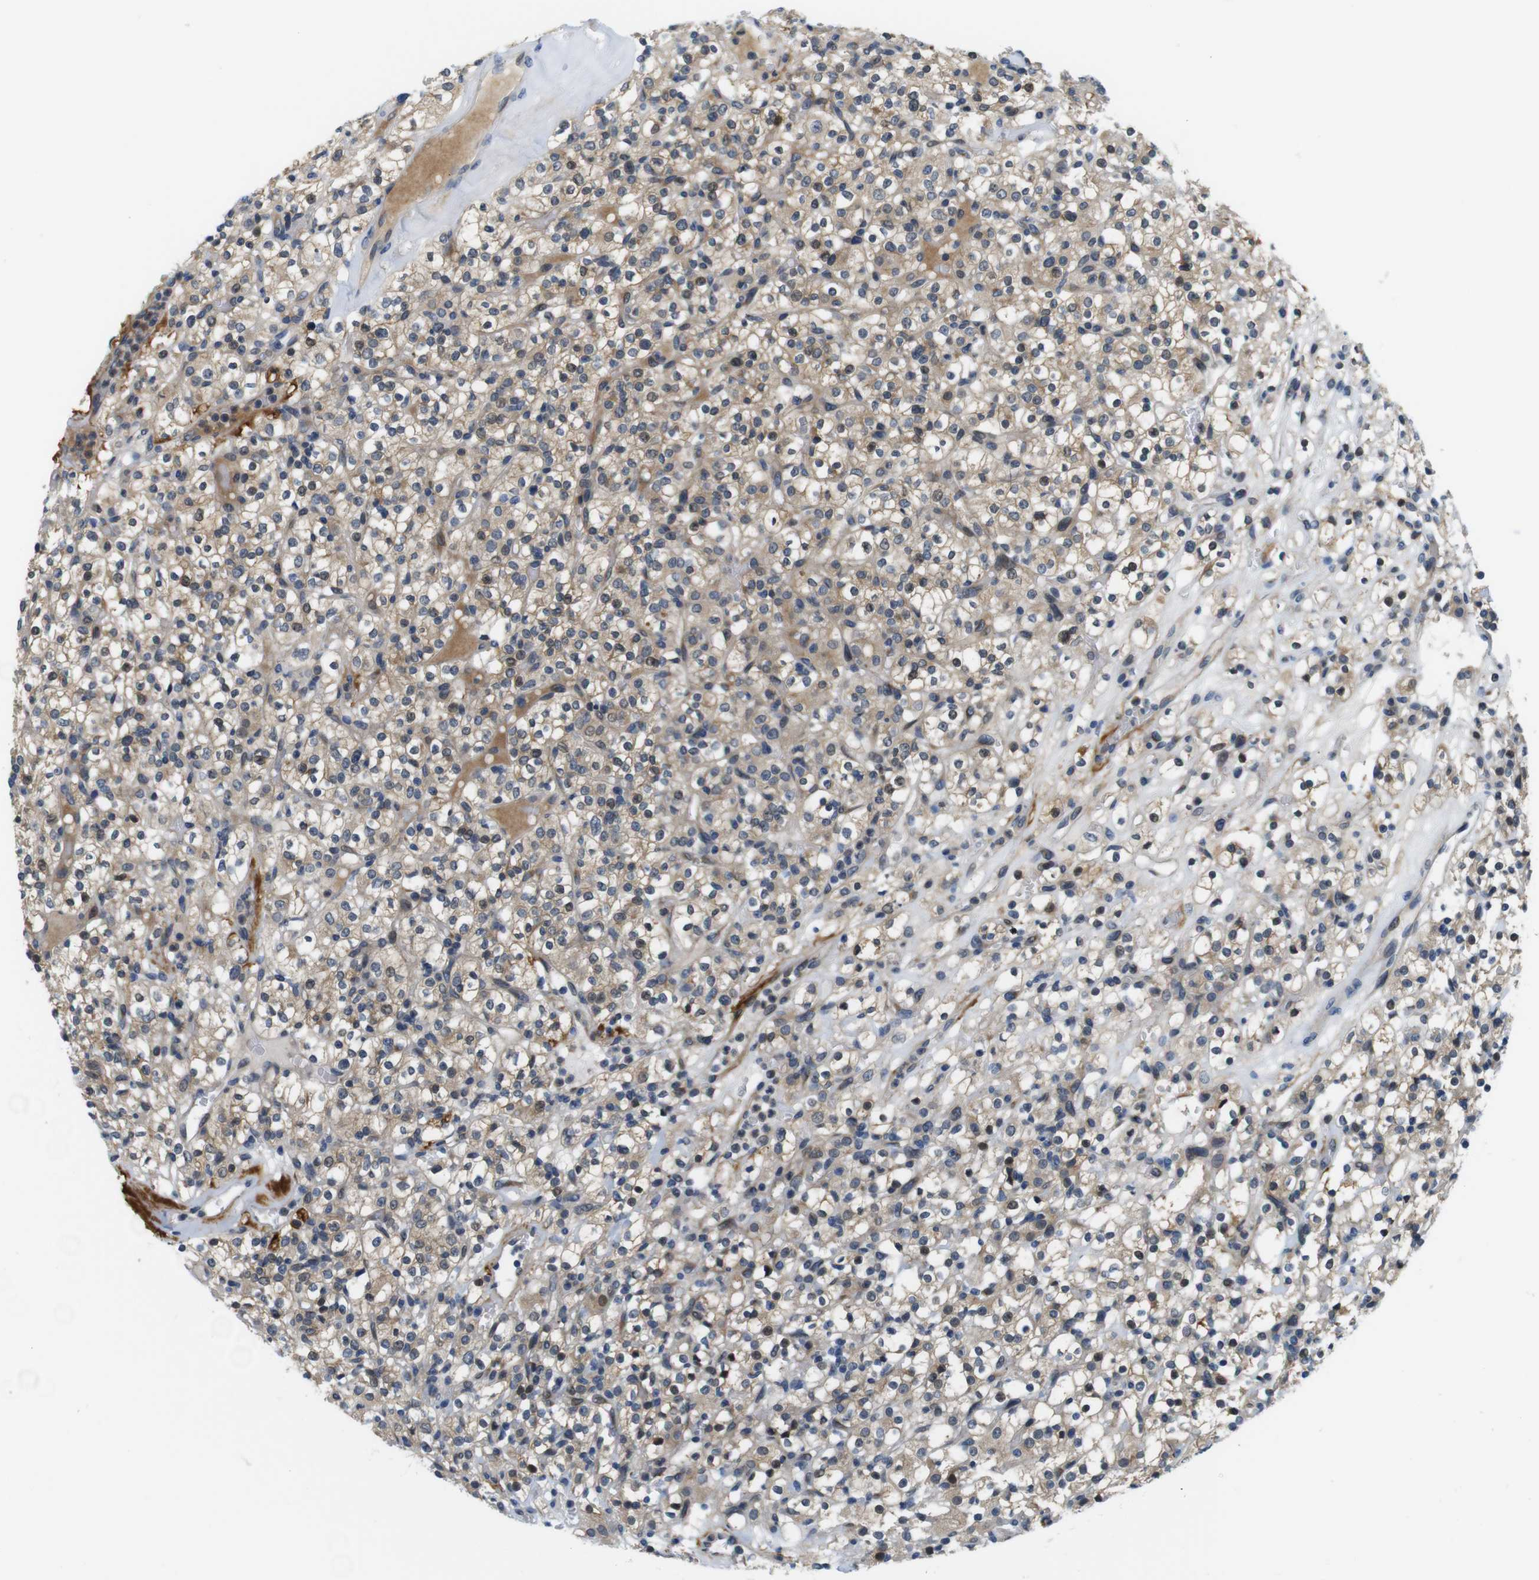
{"staining": {"intensity": "weak", "quantity": "25%-75%", "location": "cytoplasmic/membranous"}, "tissue": "renal cancer", "cell_type": "Tumor cells", "image_type": "cancer", "snomed": [{"axis": "morphology", "description": "Normal tissue, NOS"}, {"axis": "morphology", "description": "Adenocarcinoma, NOS"}, {"axis": "topography", "description": "Kidney"}], "caption": "Human adenocarcinoma (renal) stained with a brown dye shows weak cytoplasmic/membranous positive positivity in about 25%-75% of tumor cells.", "gene": "ZDHHC3", "patient": {"sex": "female", "age": 72}}